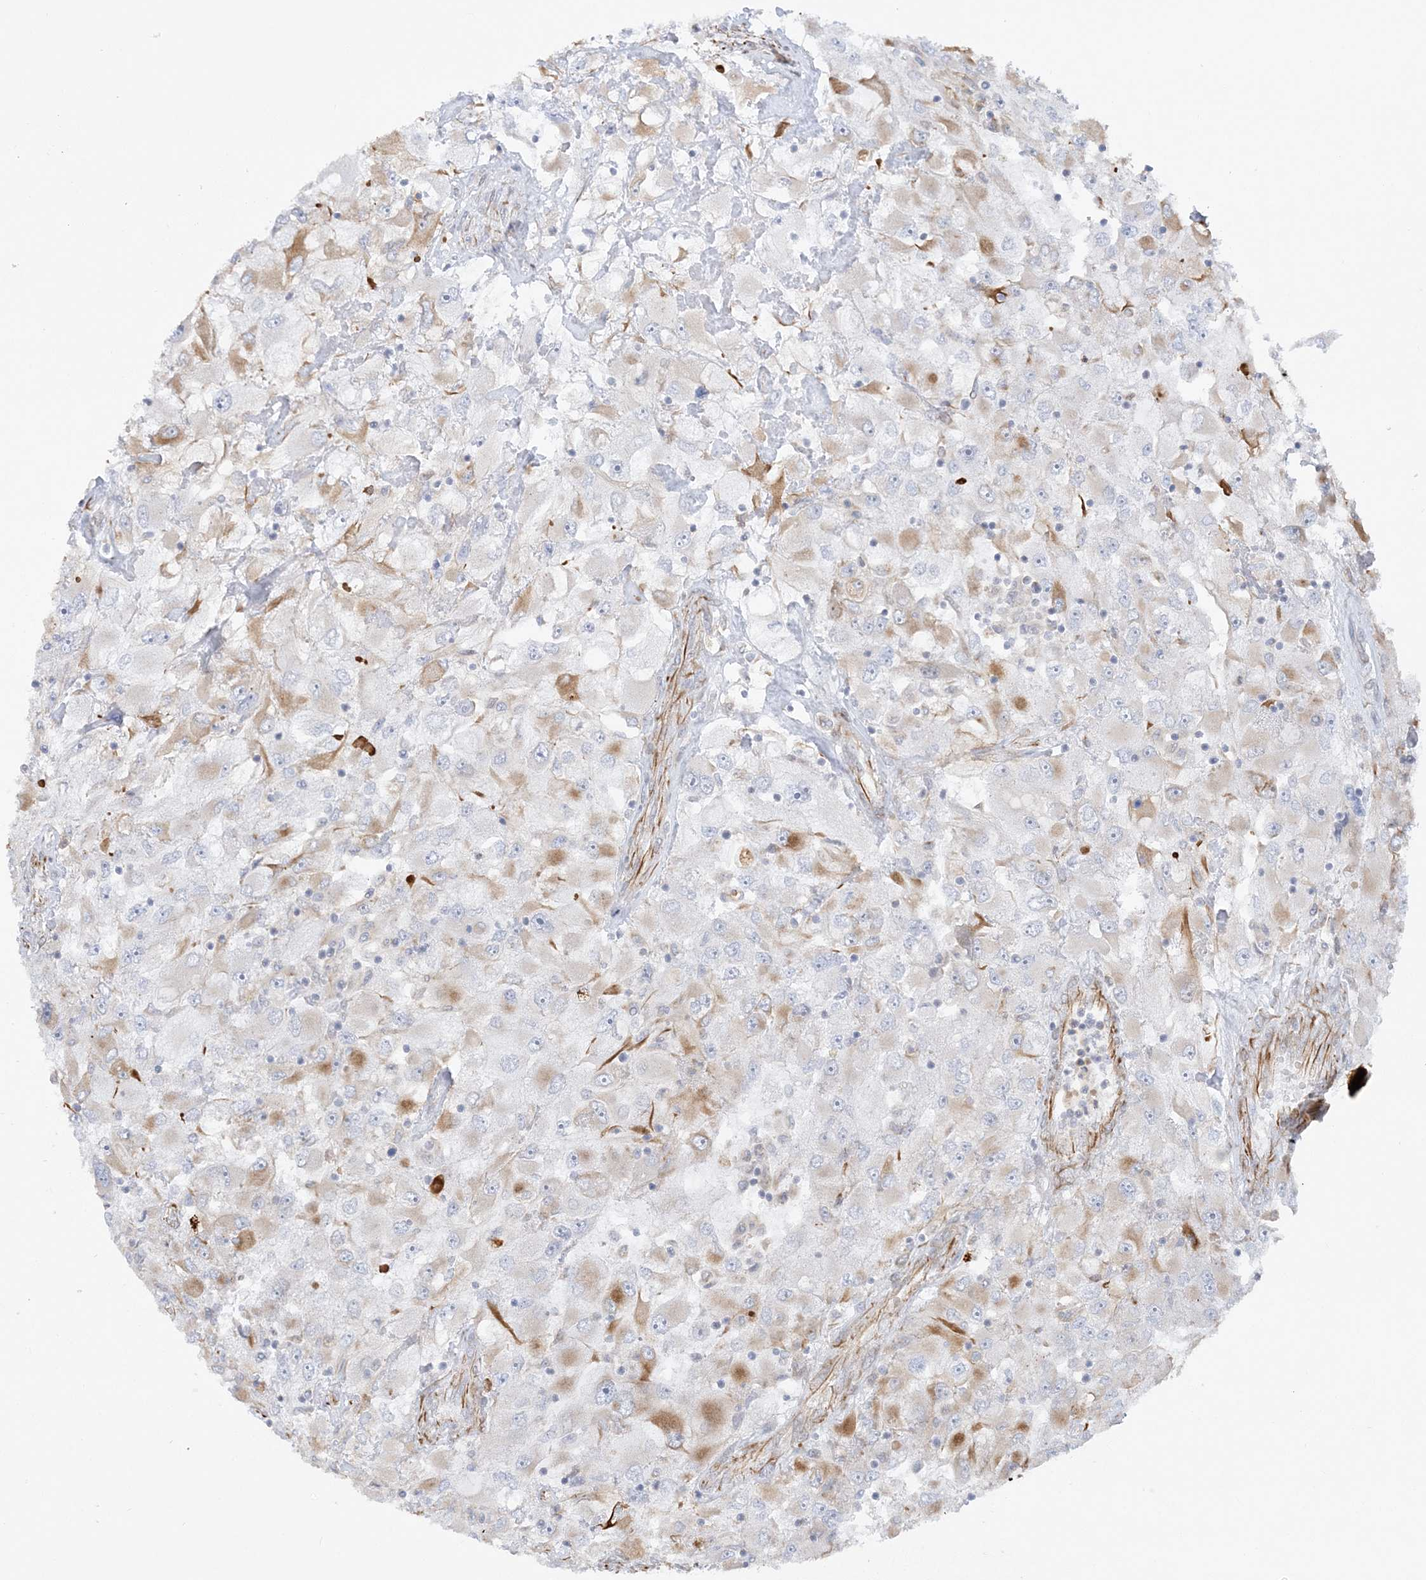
{"staining": {"intensity": "moderate", "quantity": "<25%", "location": "cytoplasmic/membranous"}, "tissue": "renal cancer", "cell_type": "Tumor cells", "image_type": "cancer", "snomed": [{"axis": "morphology", "description": "Adenocarcinoma, NOS"}, {"axis": "topography", "description": "Kidney"}], "caption": "Moderate cytoplasmic/membranous positivity is seen in approximately <25% of tumor cells in adenocarcinoma (renal).", "gene": "SCLT1", "patient": {"sex": "female", "age": 52}}